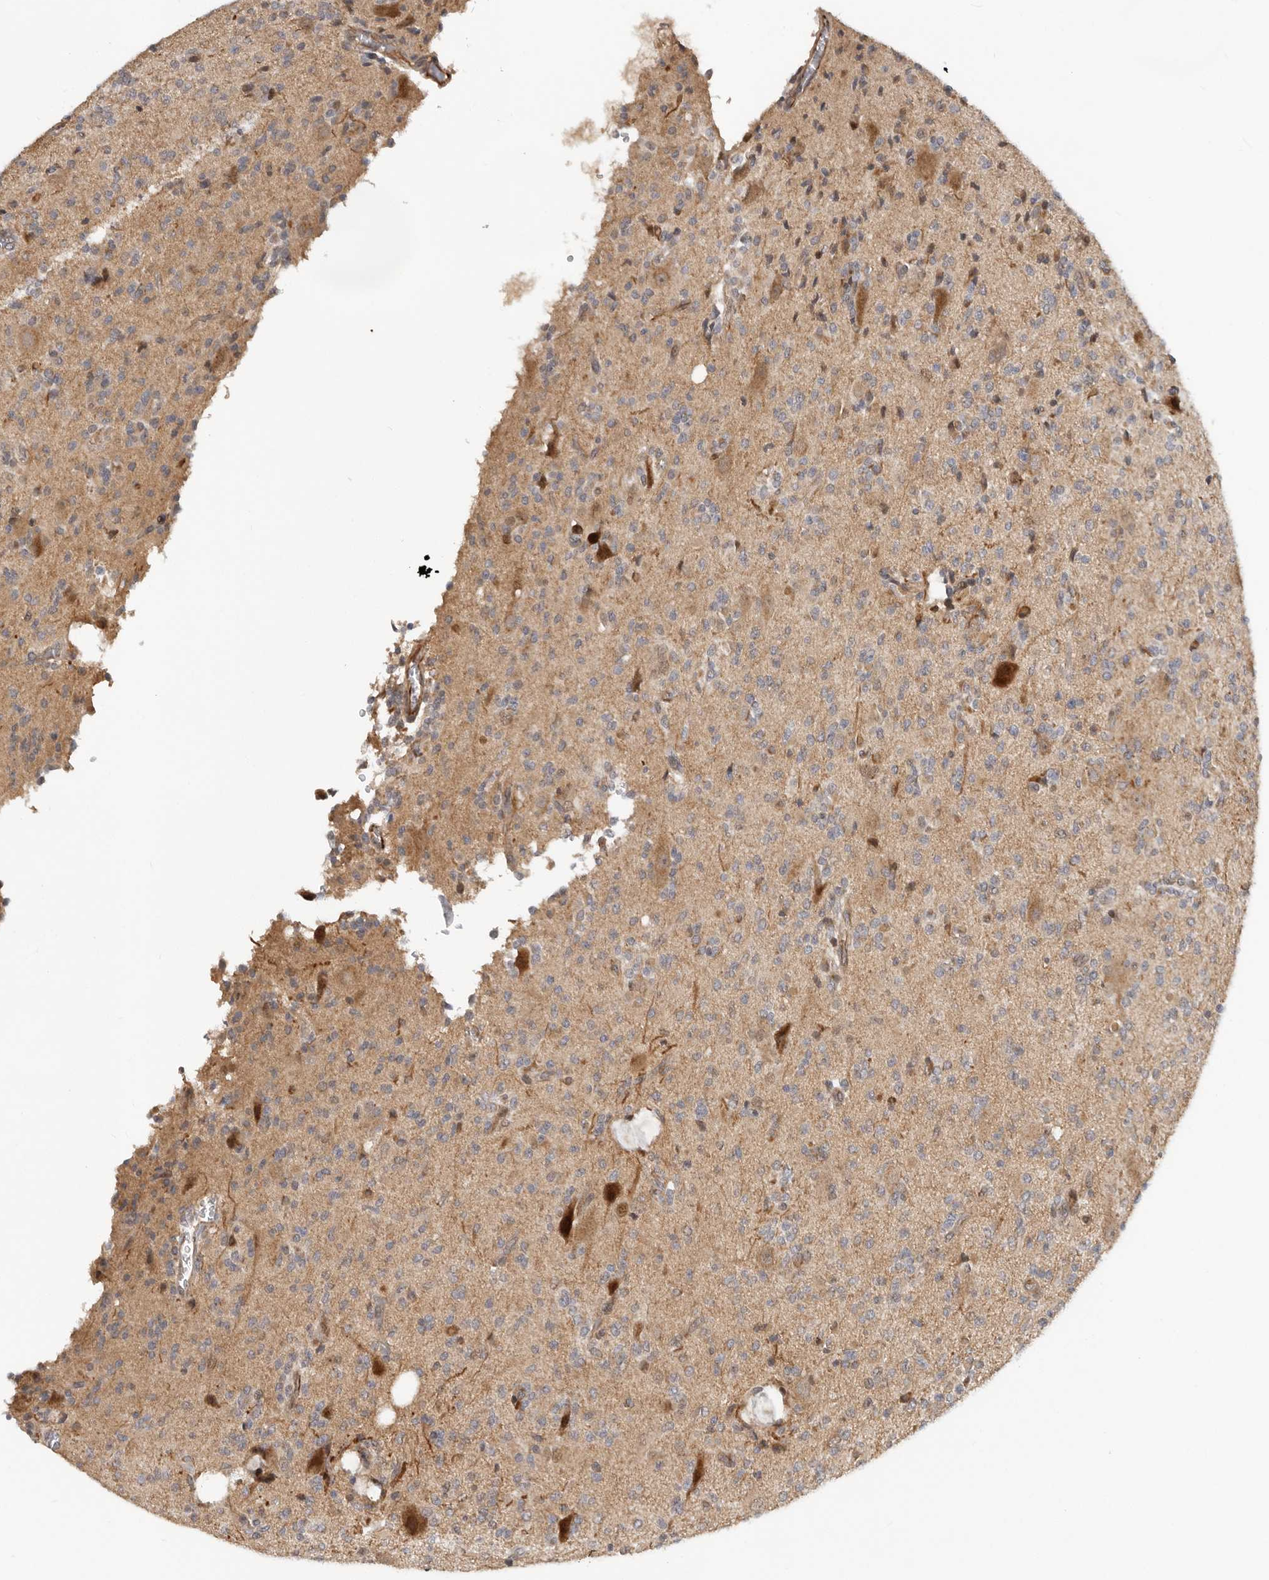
{"staining": {"intensity": "moderate", "quantity": "<25%", "location": "cytoplasmic/membranous"}, "tissue": "glioma", "cell_type": "Tumor cells", "image_type": "cancer", "snomed": [{"axis": "morphology", "description": "Glioma, malignant, High grade"}, {"axis": "topography", "description": "Brain"}], "caption": "Immunohistochemistry (IHC) histopathology image of neoplastic tissue: human malignant glioma (high-grade) stained using immunohistochemistry (IHC) reveals low levels of moderate protein expression localized specifically in the cytoplasmic/membranous of tumor cells, appearing as a cytoplasmic/membranous brown color.", "gene": "RNF157", "patient": {"sex": "male", "age": 34}}